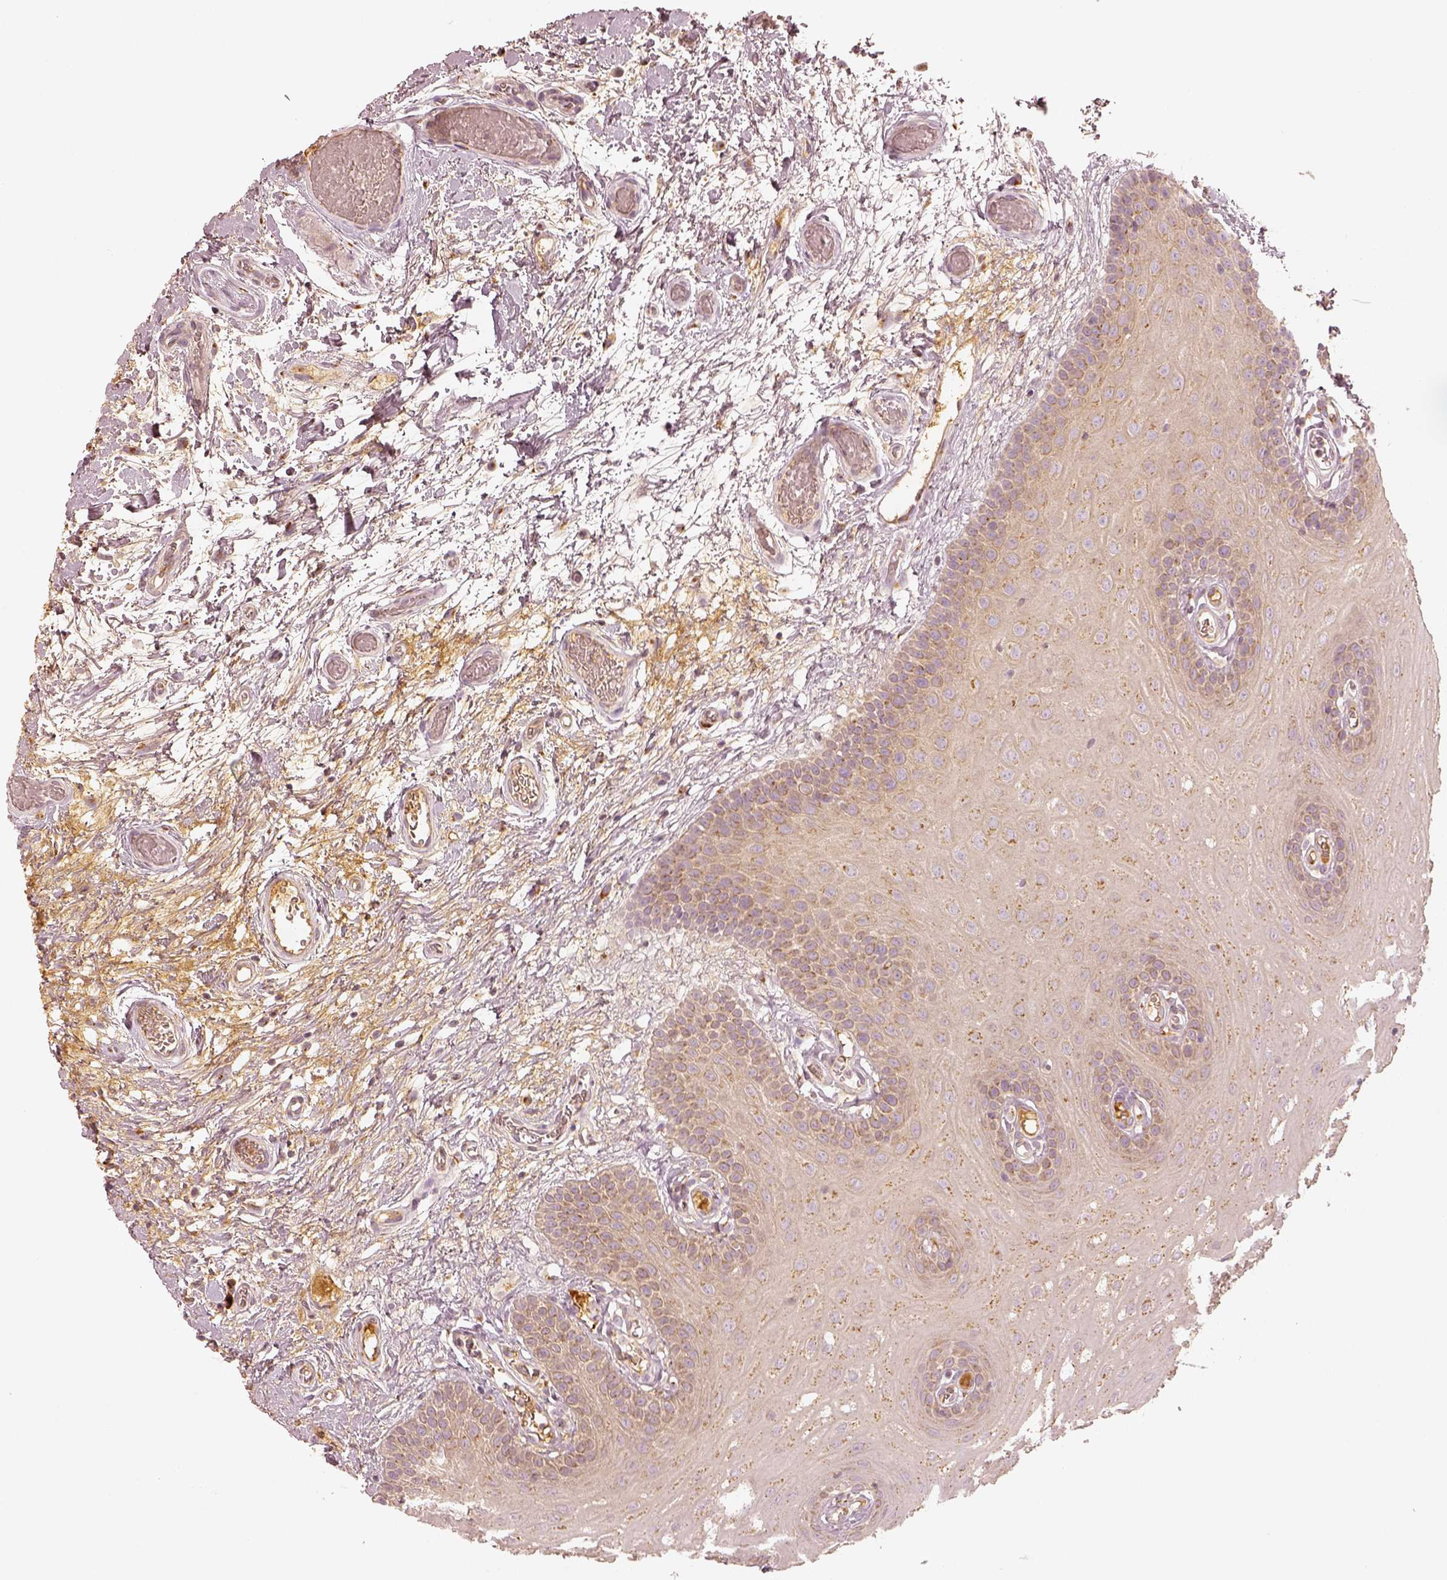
{"staining": {"intensity": "negative", "quantity": "none", "location": "none"}, "tissue": "oral mucosa", "cell_type": "Squamous epithelial cells", "image_type": "normal", "snomed": [{"axis": "morphology", "description": "Normal tissue, NOS"}, {"axis": "morphology", "description": "Squamous cell carcinoma, NOS"}, {"axis": "topography", "description": "Oral tissue"}, {"axis": "topography", "description": "Head-Neck"}], "caption": "IHC histopathology image of benign human oral mucosa stained for a protein (brown), which demonstrates no positivity in squamous epithelial cells.", "gene": "GORASP2", "patient": {"sex": "male", "age": 78}}